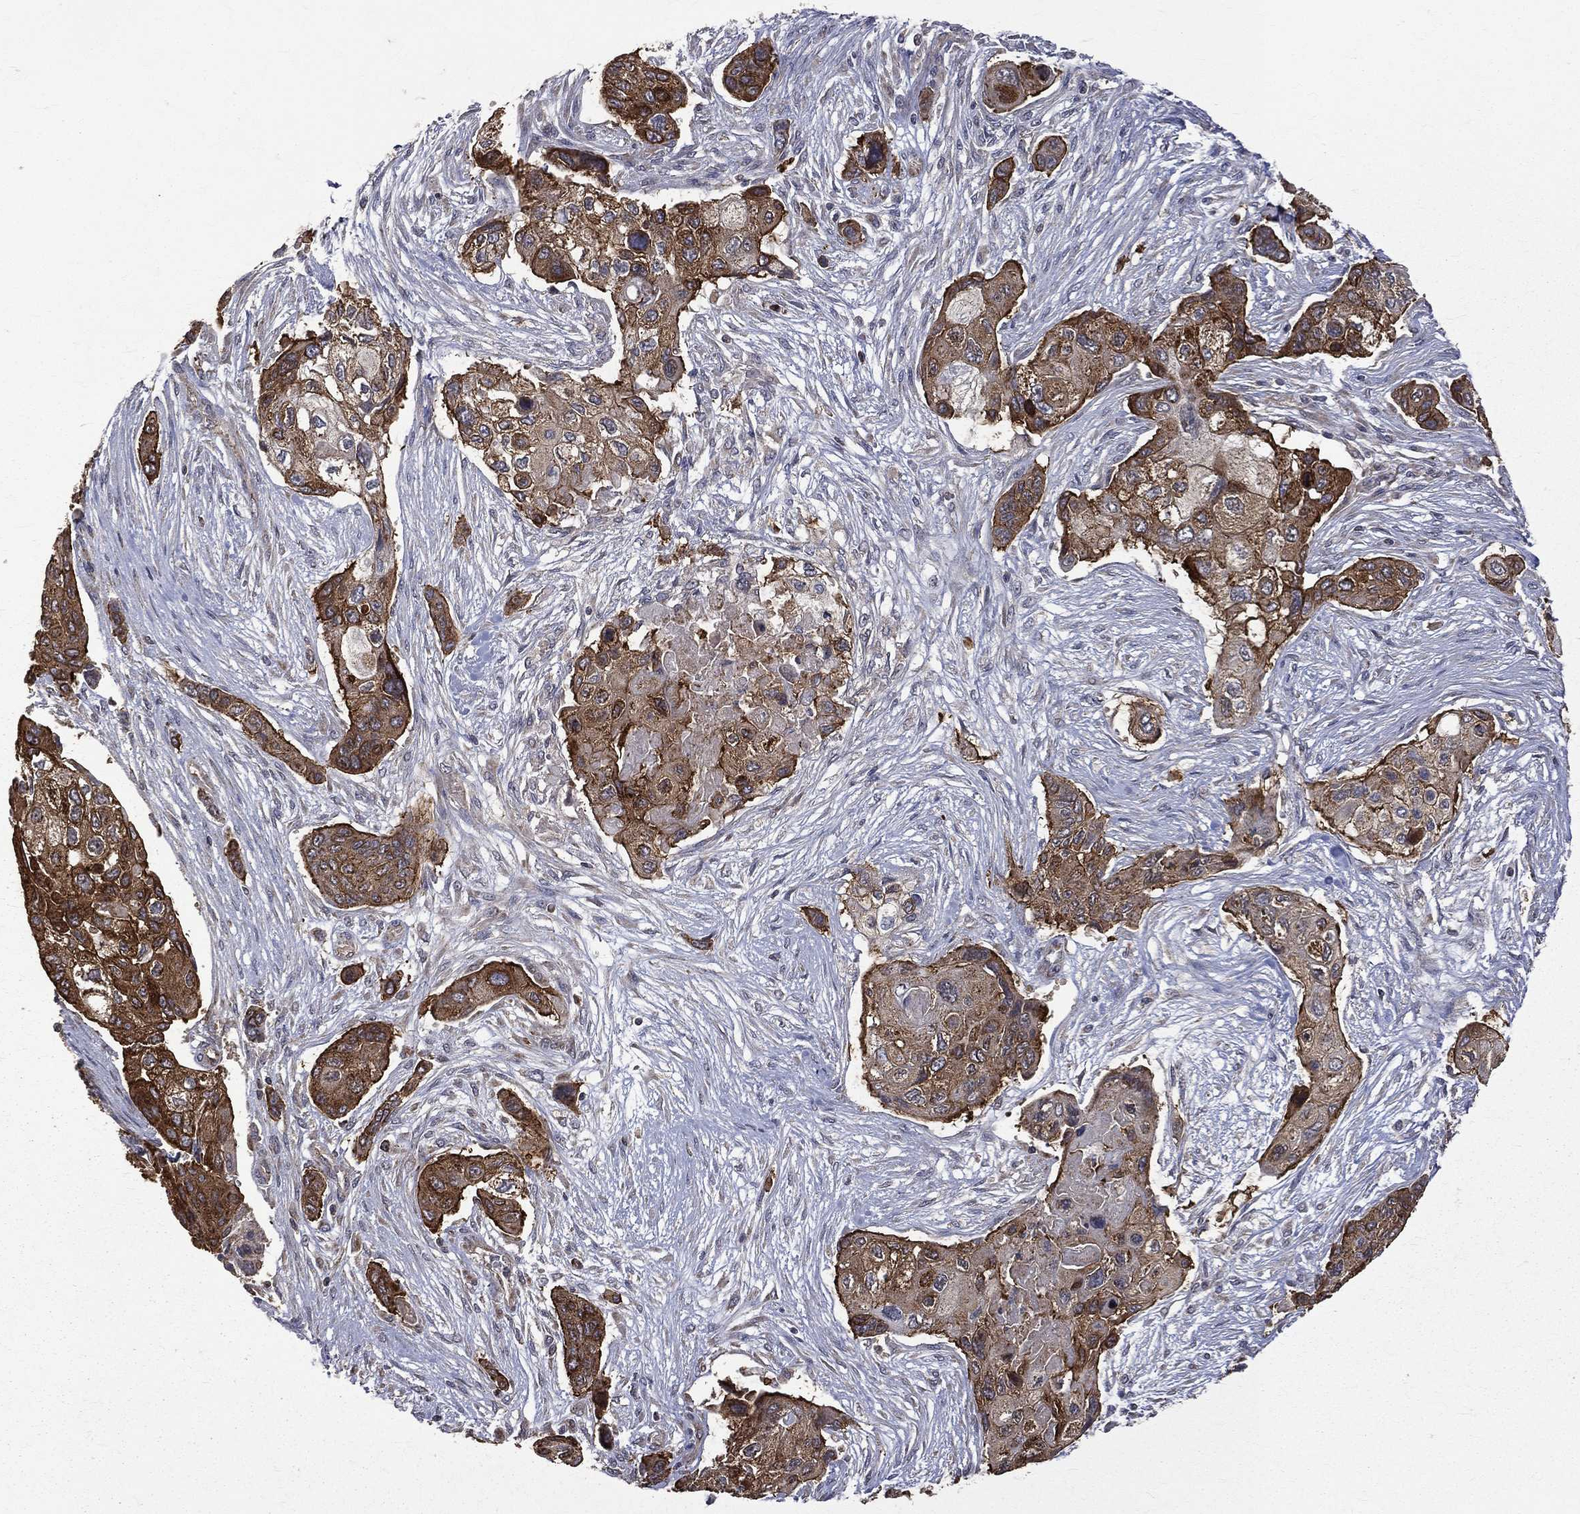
{"staining": {"intensity": "strong", "quantity": "25%-75%", "location": "cytoplasmic/membranous"}, "tissue": "lung cancer", "cell_type": "Tumor cells", "image_type": "cancer", "snomed": [{"axis": "morphology", "description": "Squamous cell carcinoma, NOS"}, {"axis": "topography", "description": "Lung"}], "caption": "A histopathology image of squamous cell carcinoma (lung) stained for a protein shows strong cytoplasmic/membranous brown staining in tumor cells.", "gene": "RPGR", "patient": {"sex": "male", "age": 69}}